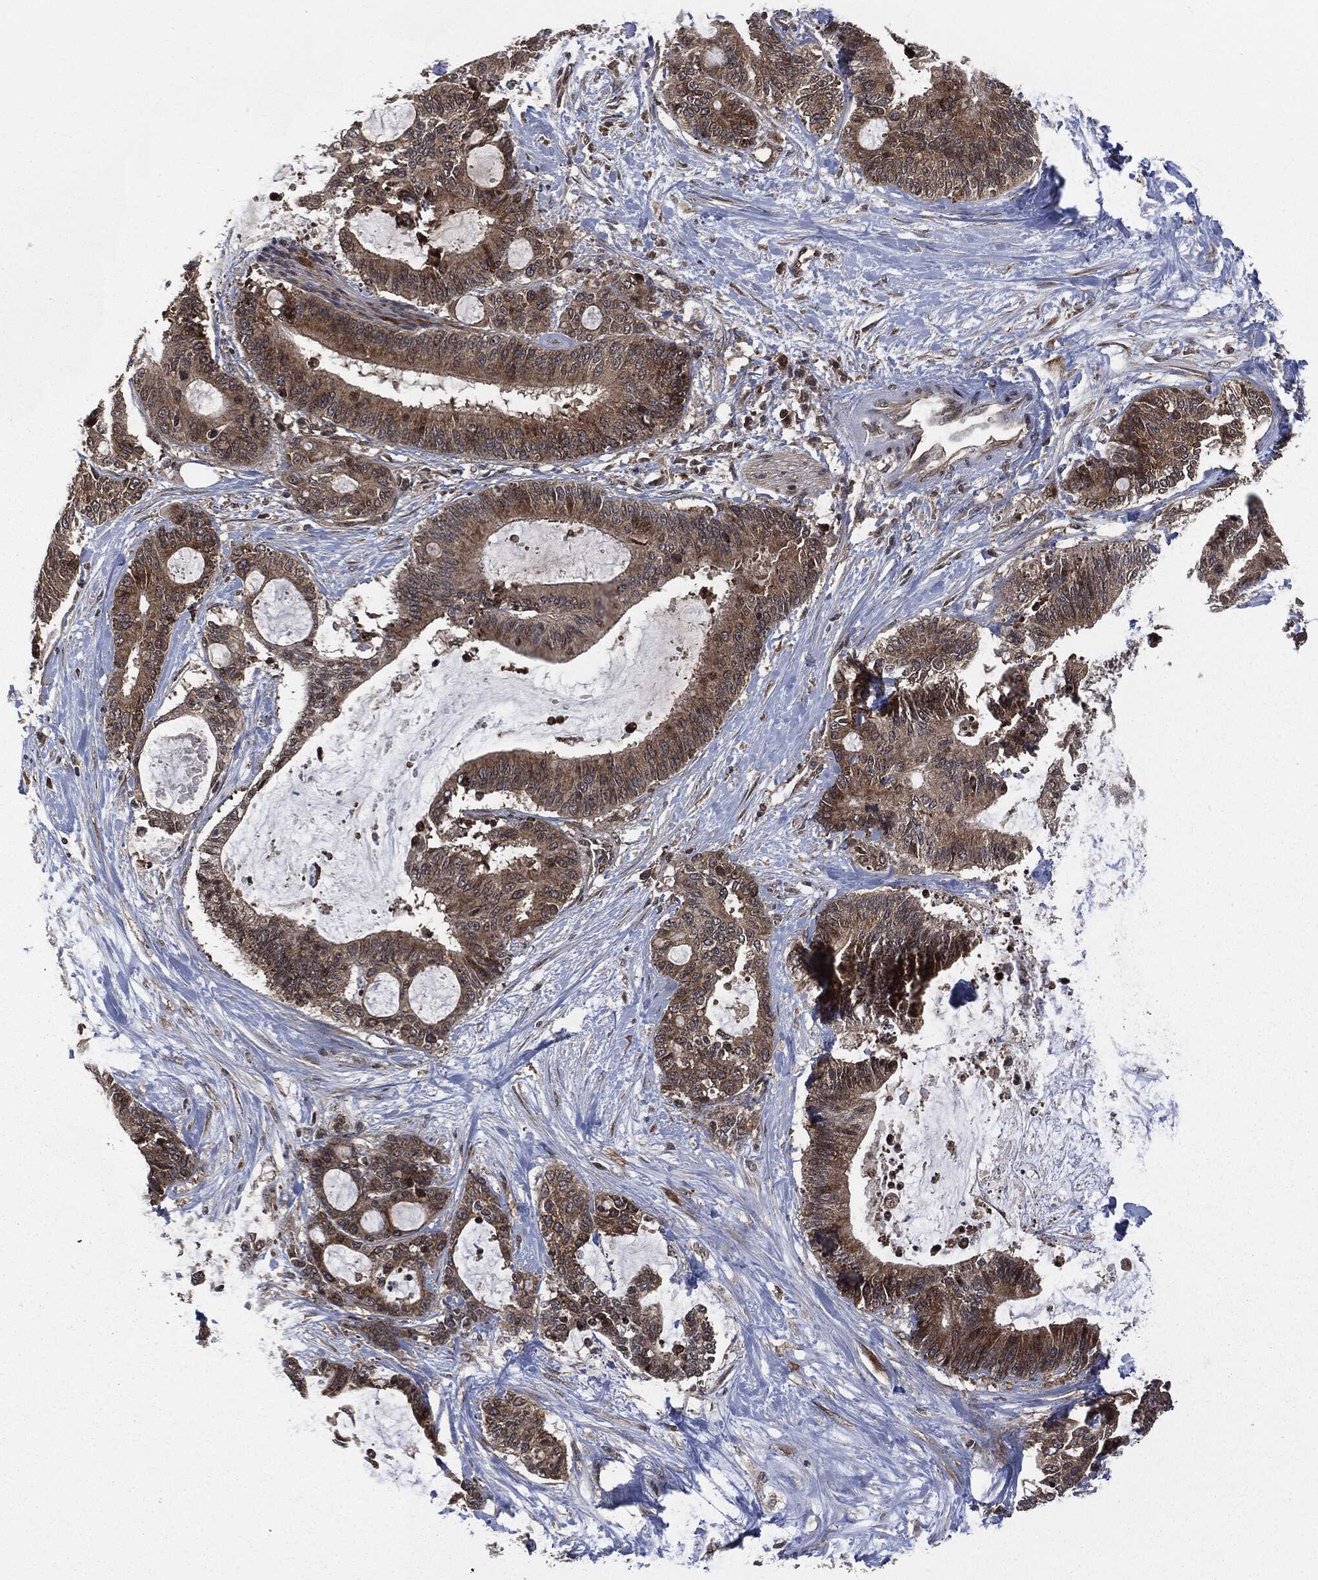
{"staining": {"intensity": "moderate", "quantity": ">75%", "location": "cytoplasmic/membranous"}, "tissue": "liver cancer", "cell_type": "Tumor cells", "image_type": "cancer", "snomed": [{"axis": "morphology", "description": "Cholangiocarcinoma"}, {"axis": "topography", "description": "Liver"}], "caption": "Immunohistochemistry photomicrograph of neoplastic tissue: liver cancer (cholangiocarcinoma) stained using IHC shows medium levels of moderate protein expression localized specifically in the cytoplasmic/membranous of tumor cells, appearing as a cytoplasmic/membranous brown color.", "gene": "HRAS", "patient": {"sex": "female", "age": 73}}